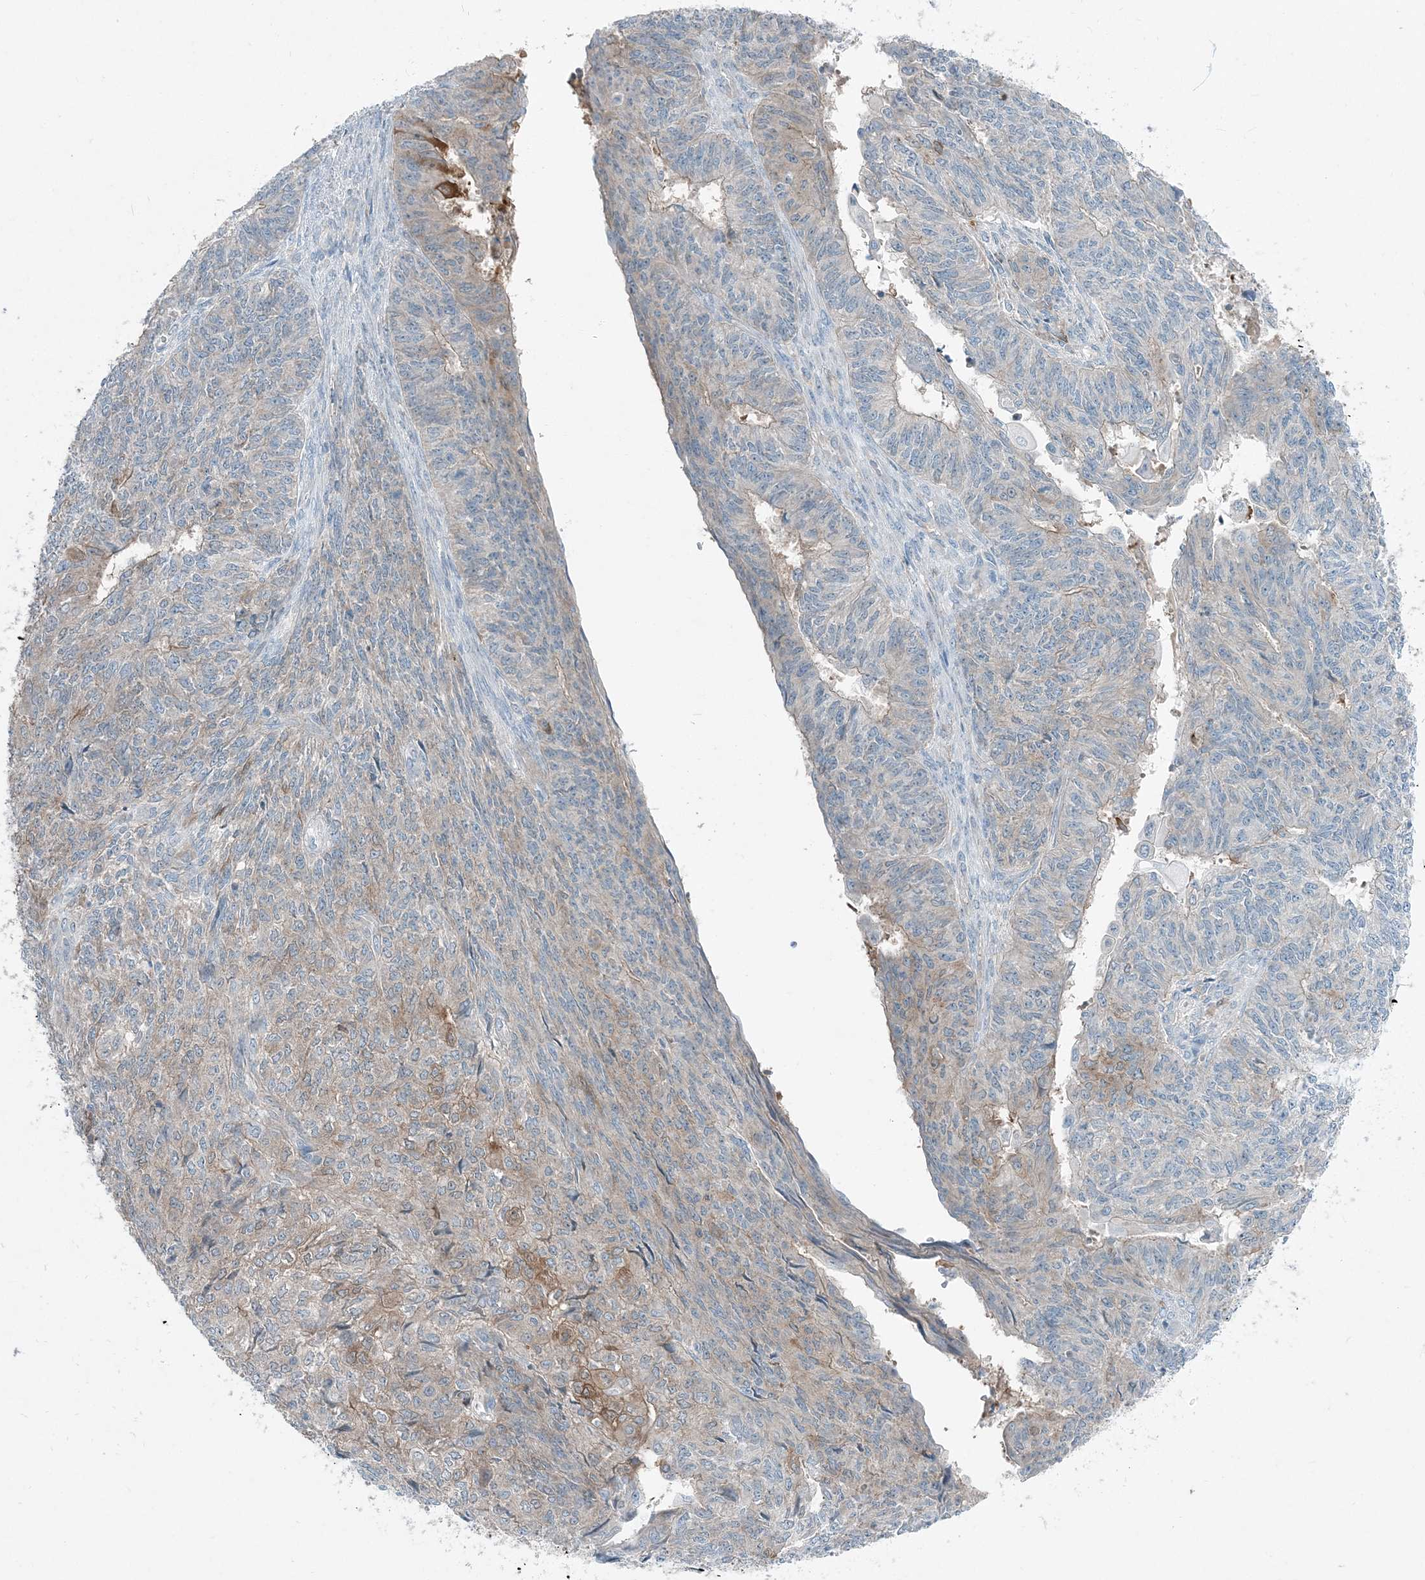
{"staining": {"intensity": "moderate", "quantity": "<25%", "location": "cytoplasmic/membranous"}, "tissue": "endometrial cancer", "cell_type": "Tumor cells", "image_type": "cancer", "snomed": [{"axis": "morphology", "description": "Adenocarcinoma, NOS"}, {"axis": "topography", "description": "Endometrium"}], "caption": "This is a micrograph of immunohistochemistry staining of endometrial cancer (adenocarcinoma), which shows moderate staining in the cytoplasmic/membranous of tumor cells.", "gene": "ARMH1", "patient": {"sex": "female", "age": 32}}